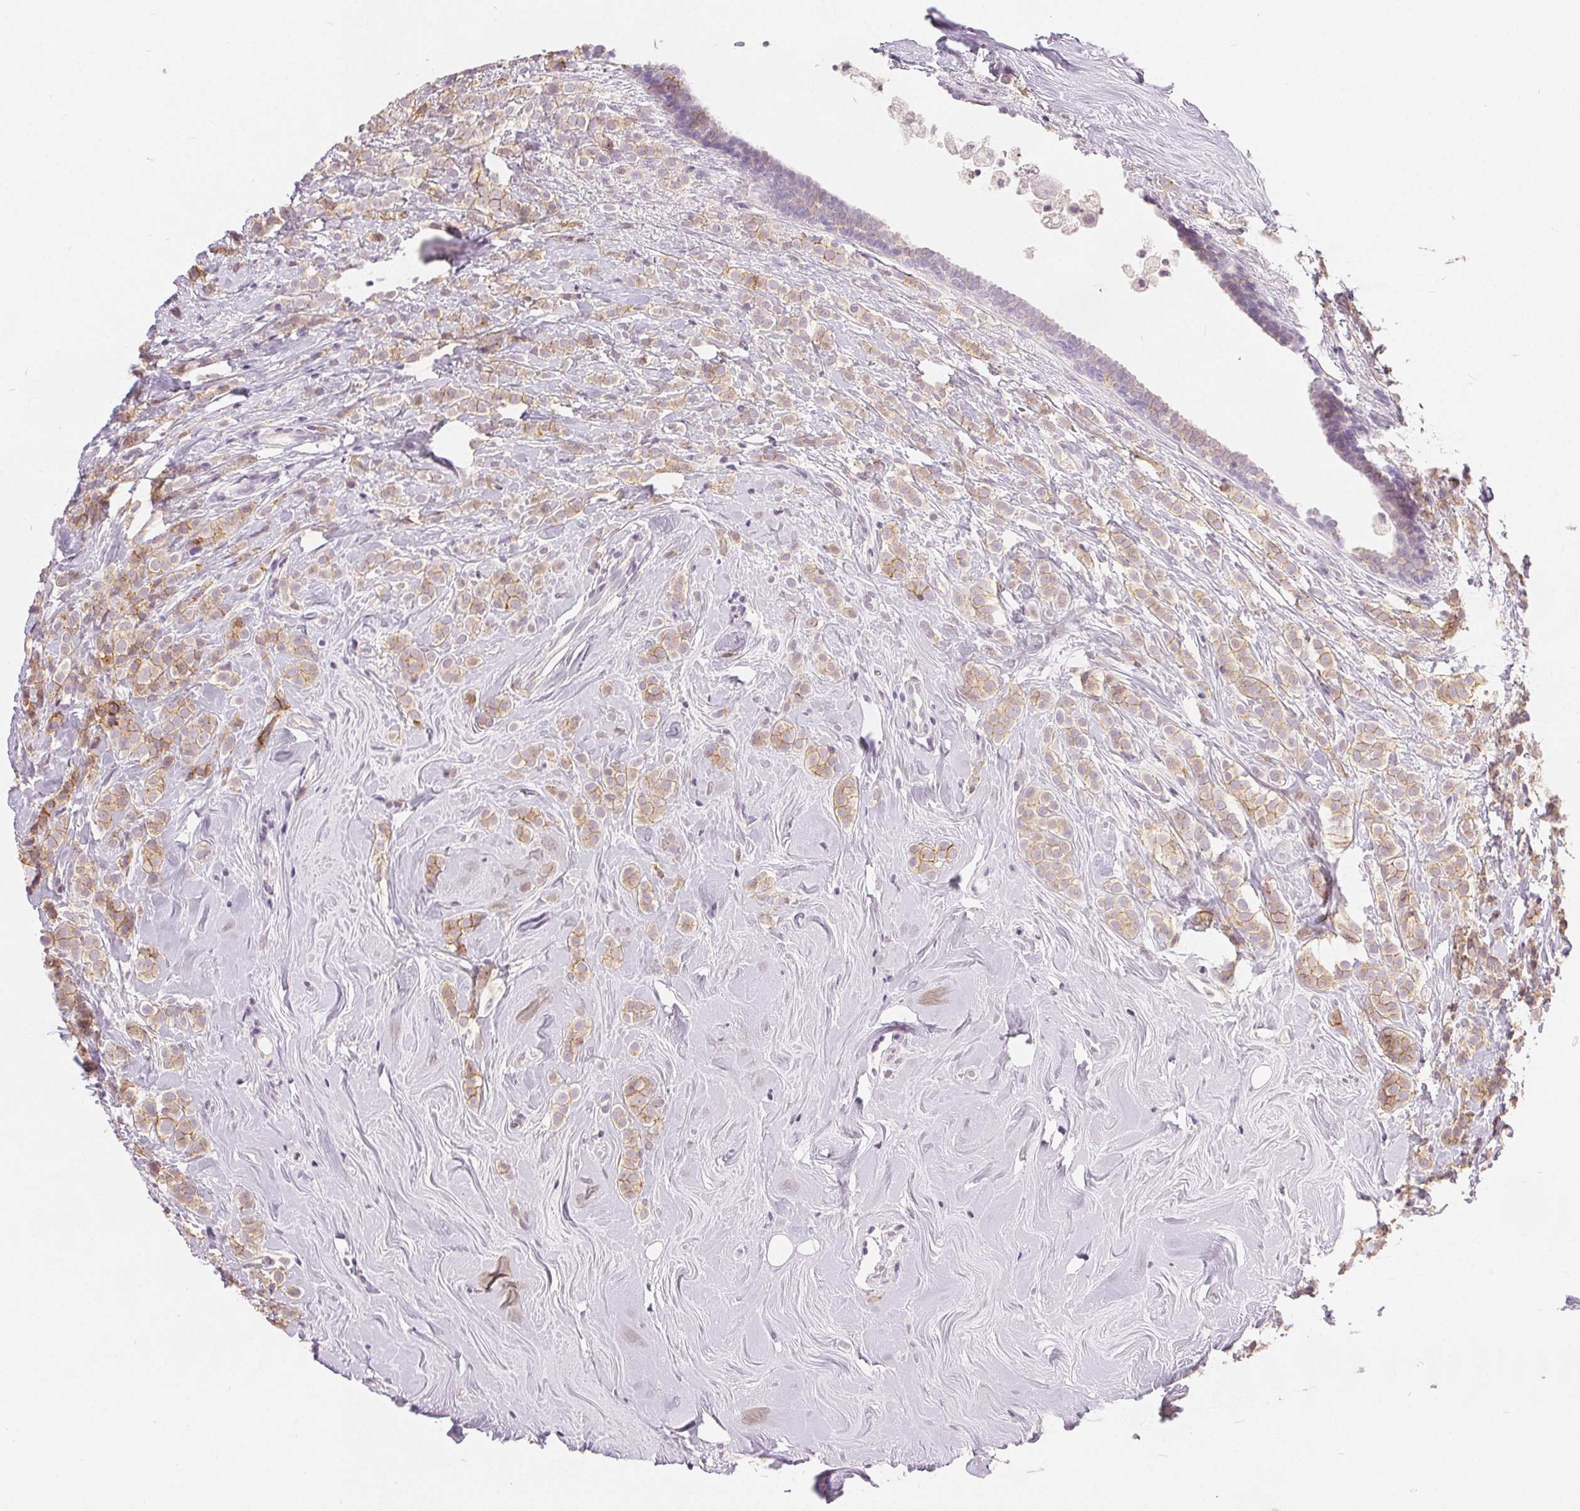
{"staining": {"intensity": "weak", "quantity": "25%-75%", "location": "cytoplasmic/membranous"}, "tissue": "breast cancer", "cell_type": "Tumor cells", "image_type": "cancer", "snomed": [{"axis": "morphology", "description": "Lobular carcinoma"}, {"axis": "topography", "description": "Breast"}], "caption": "Human breast cancer (lobular carcinoma) stained with a protein marker reveals weak staining in tumor cells.", "gene": "CA12", "patient": {"sex": "female", "age": 49}}